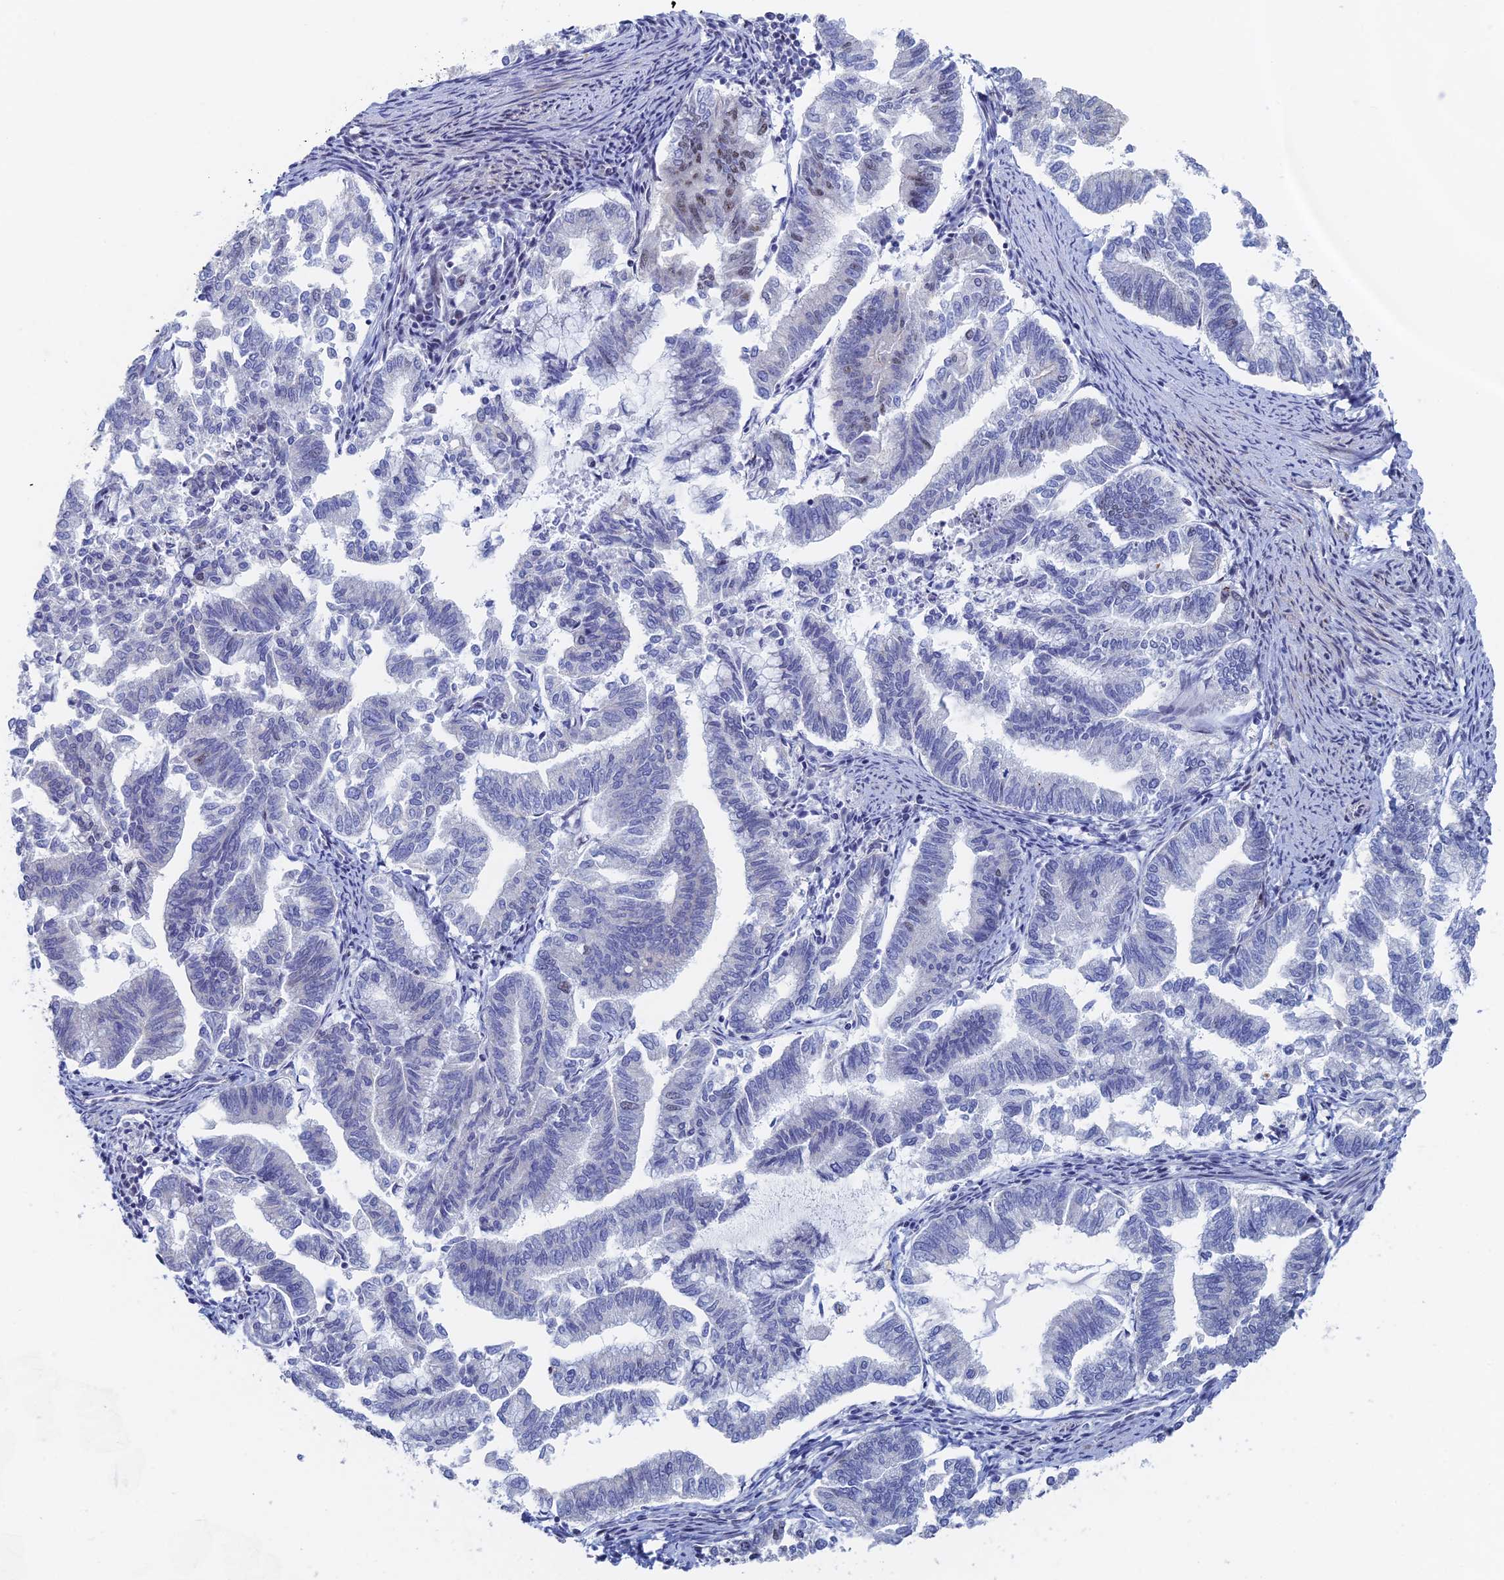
{"staining": {"intensity": "negative", "quantity": "none", "location": "none"}, "tissue": "endometrial cancer", "cell_type": "Tumor cells", "image_type": "cancer", "snomed": [{"axis": "morphology", "description": "Adenocarcinoma, NOS"}, {"axis": "topography", "description": "Endometrium"}], "caption": "Tumor cells show no significant expression in endometrial cancer (adenocarcinoma).", "gene": "GMNC", "patient": {"sex": "female", "age": 79}}